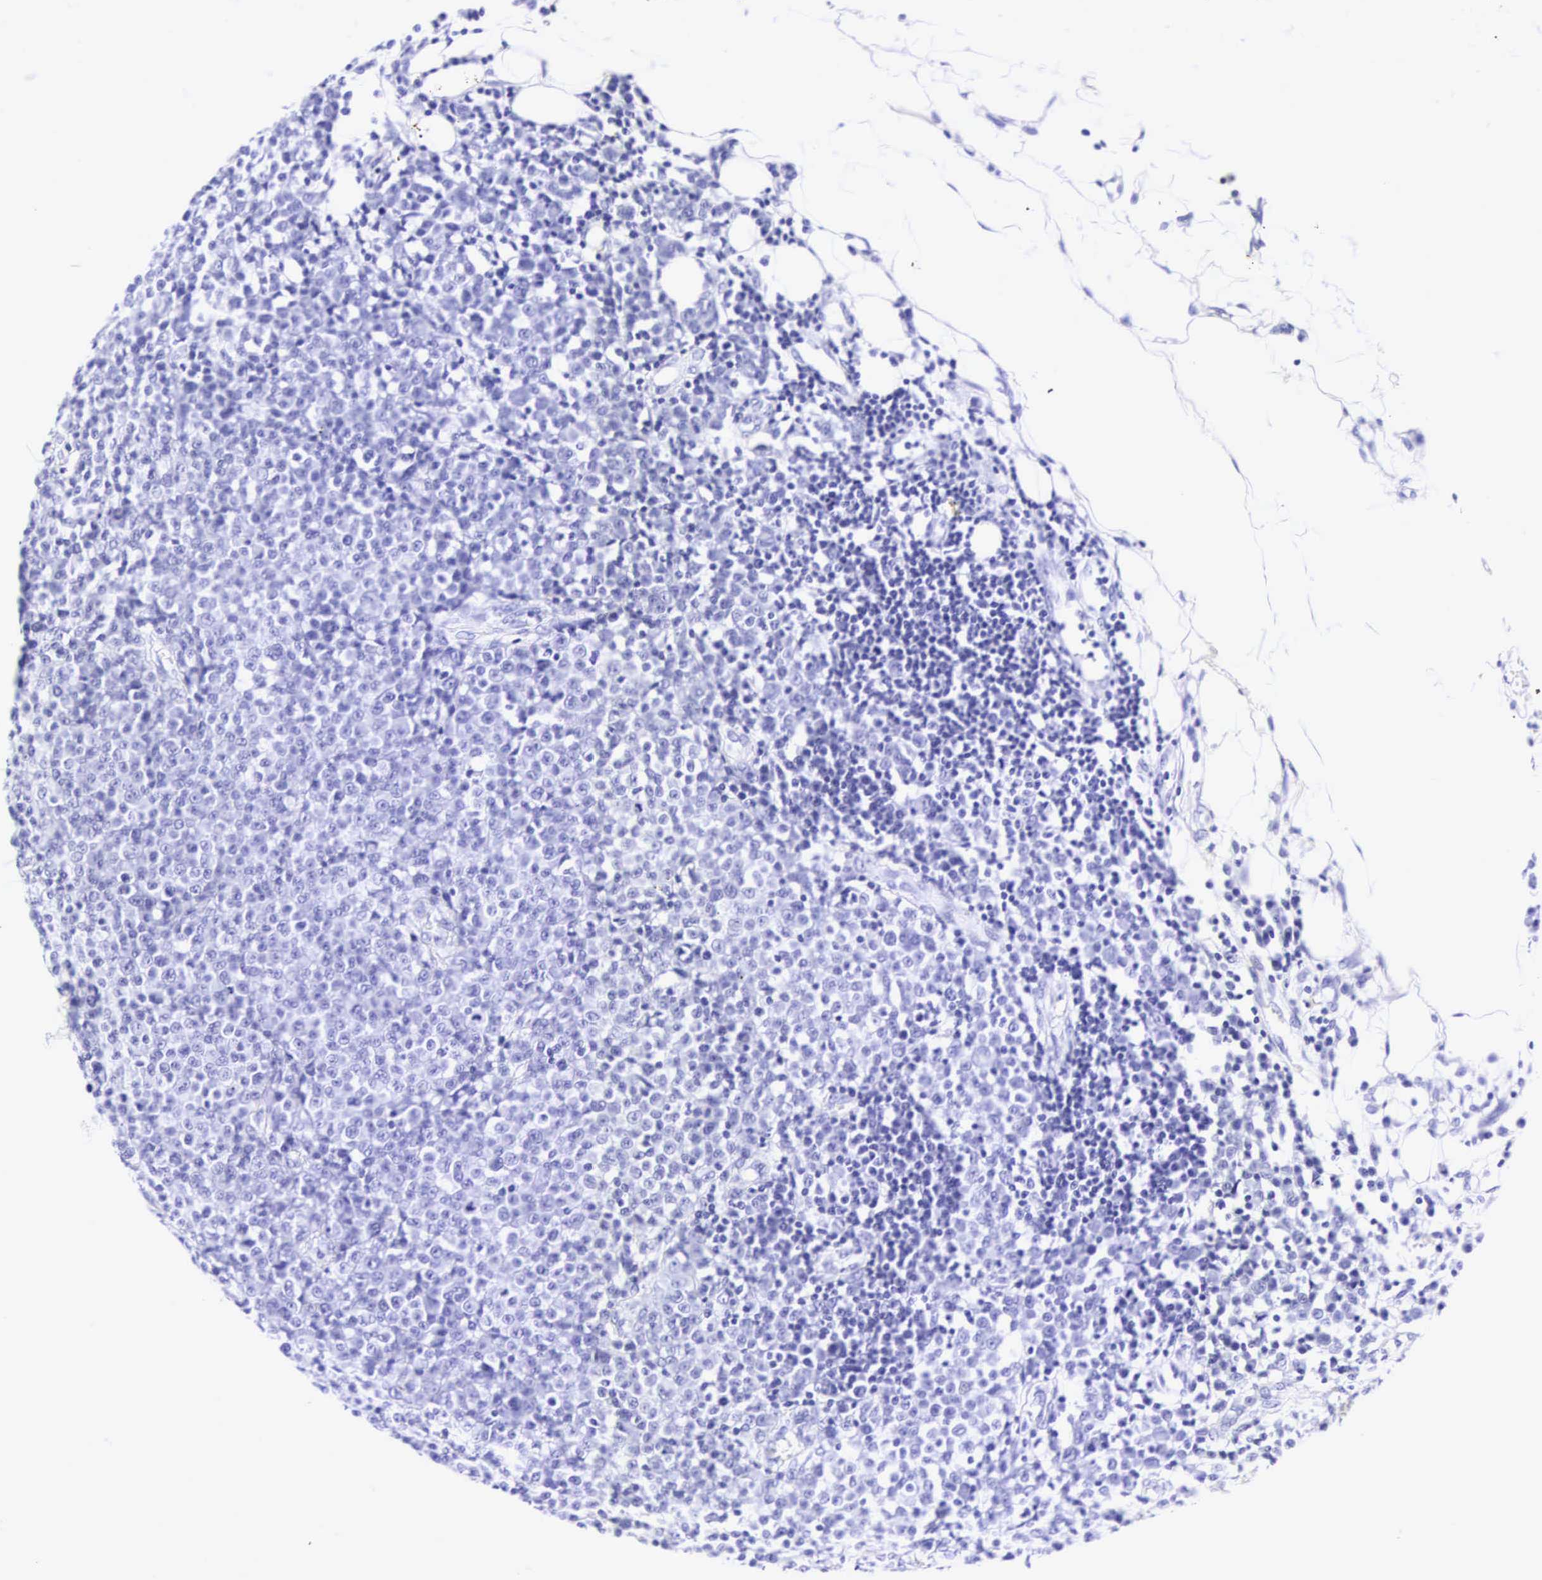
{"staining": {"intensity": "negative", "quantity": "none", "location": "none"}, "tissue": "melanoma", "cell_type": "Tumor cells", "image_type": "cancer", "snomed": [{"axis": "morphology", "description": "Malignant melanoma, Metastatic site"}, {"axis": "topography", "description": "Skin"}], "caption": "Tumor cells show no significant positivity in malignant melanoma (metastatic site).", "gene": "CD1A", "patient": {"sex": "male", "age": 32}}